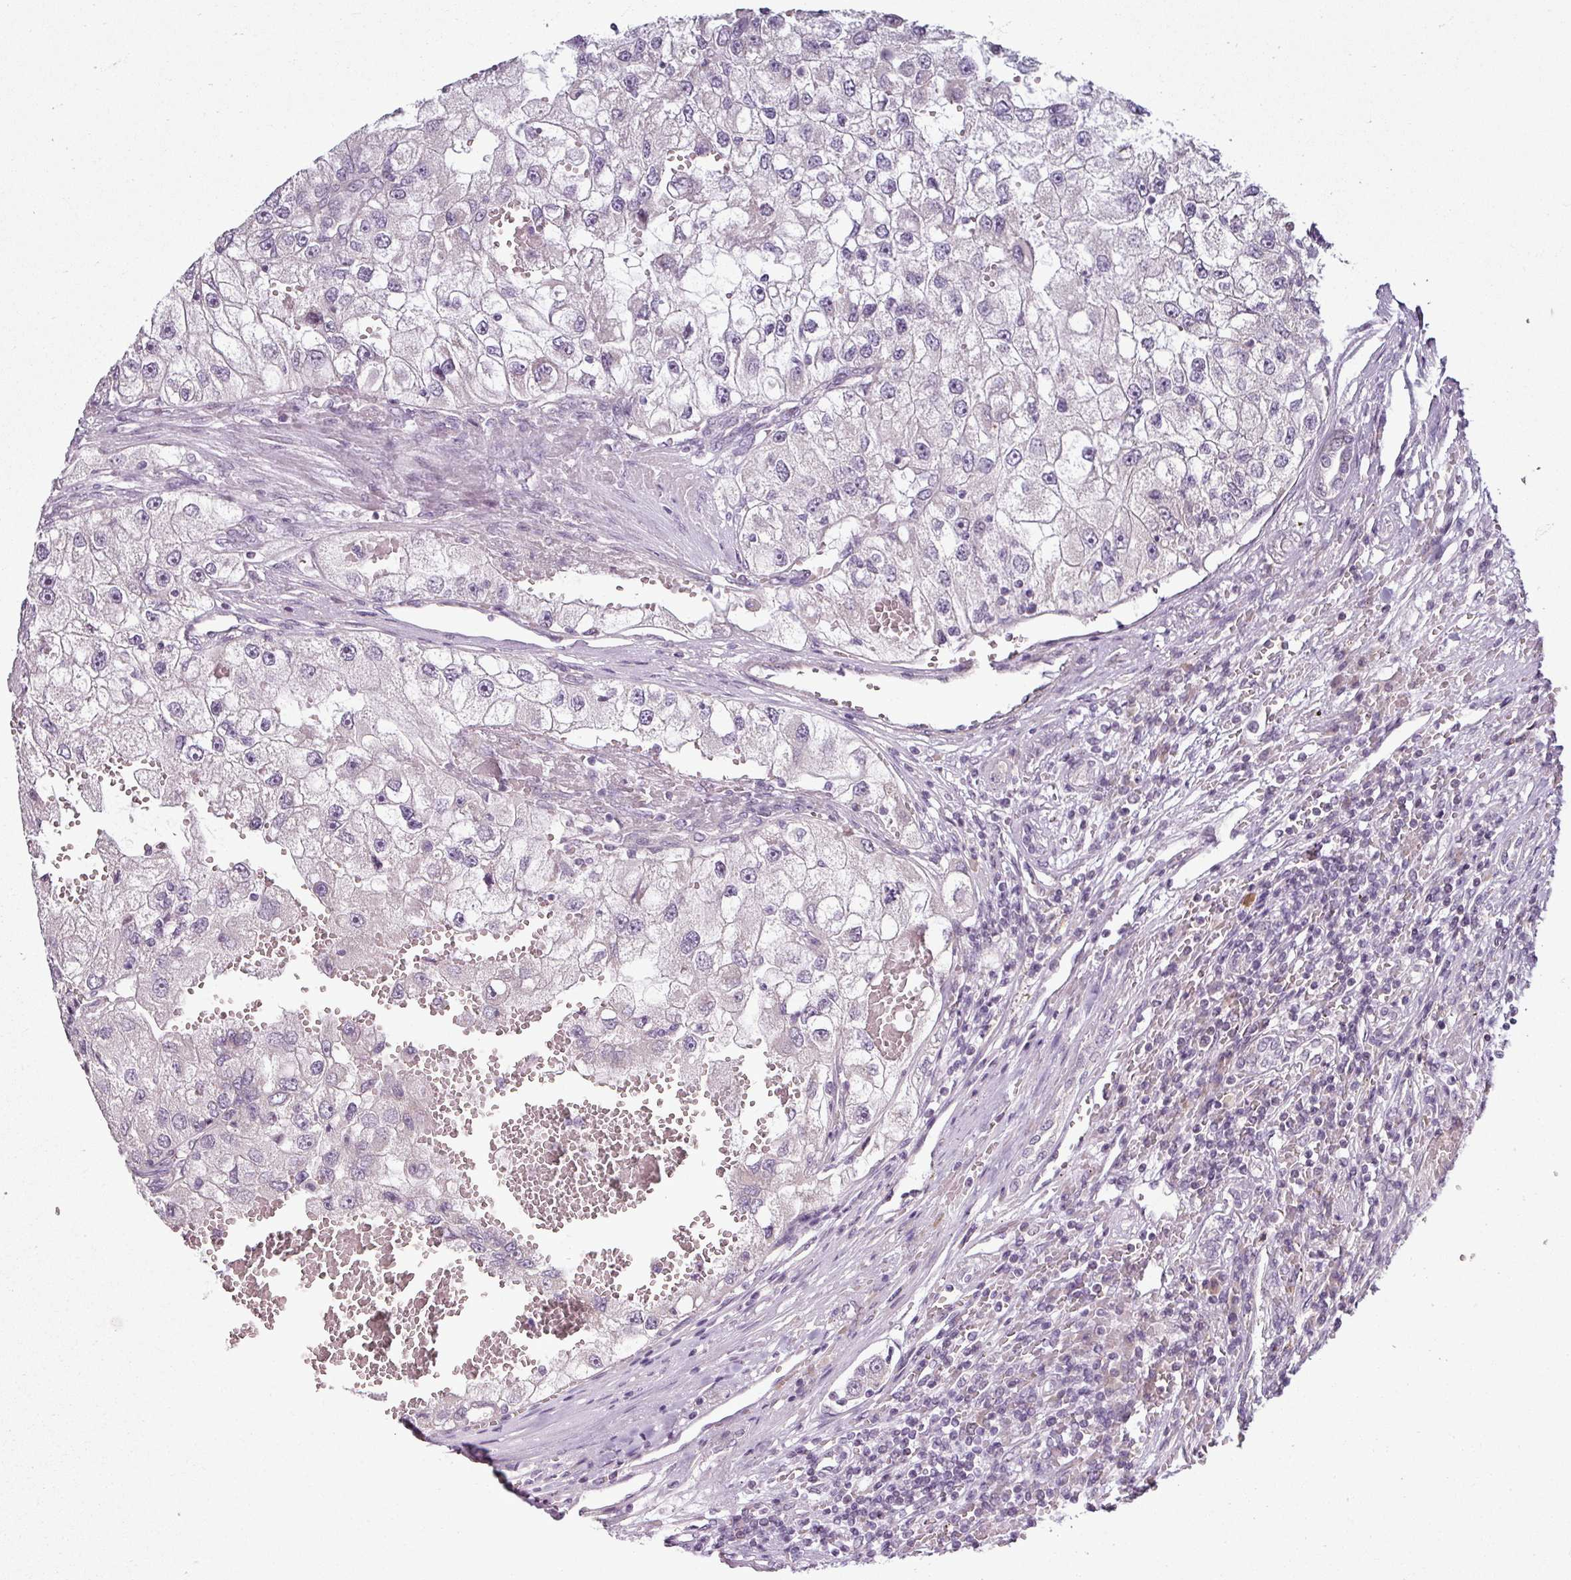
{"staining": {"intensity": "negative", "quantity": "none", "location": "none"}, "tissue": "renal cancer", "cell_type": "Tumor cells", "image_type": "cancer", "snomed": [{"axis": "morphology", "description": "Adenocarcinoma, NOS"}, {"axis": "topography", "description": "Kidney"}], "caption": "High magnification brightfield microscopy of adenocarcinoma (renal) stained with DAB (3,3'-diaminobenzidine) (brown) and counterstained with hematoxylin (blue): tumor cells show no significant expression.", "gene": "OR52D1", "patient": {"sex": "male", "age": 63}}